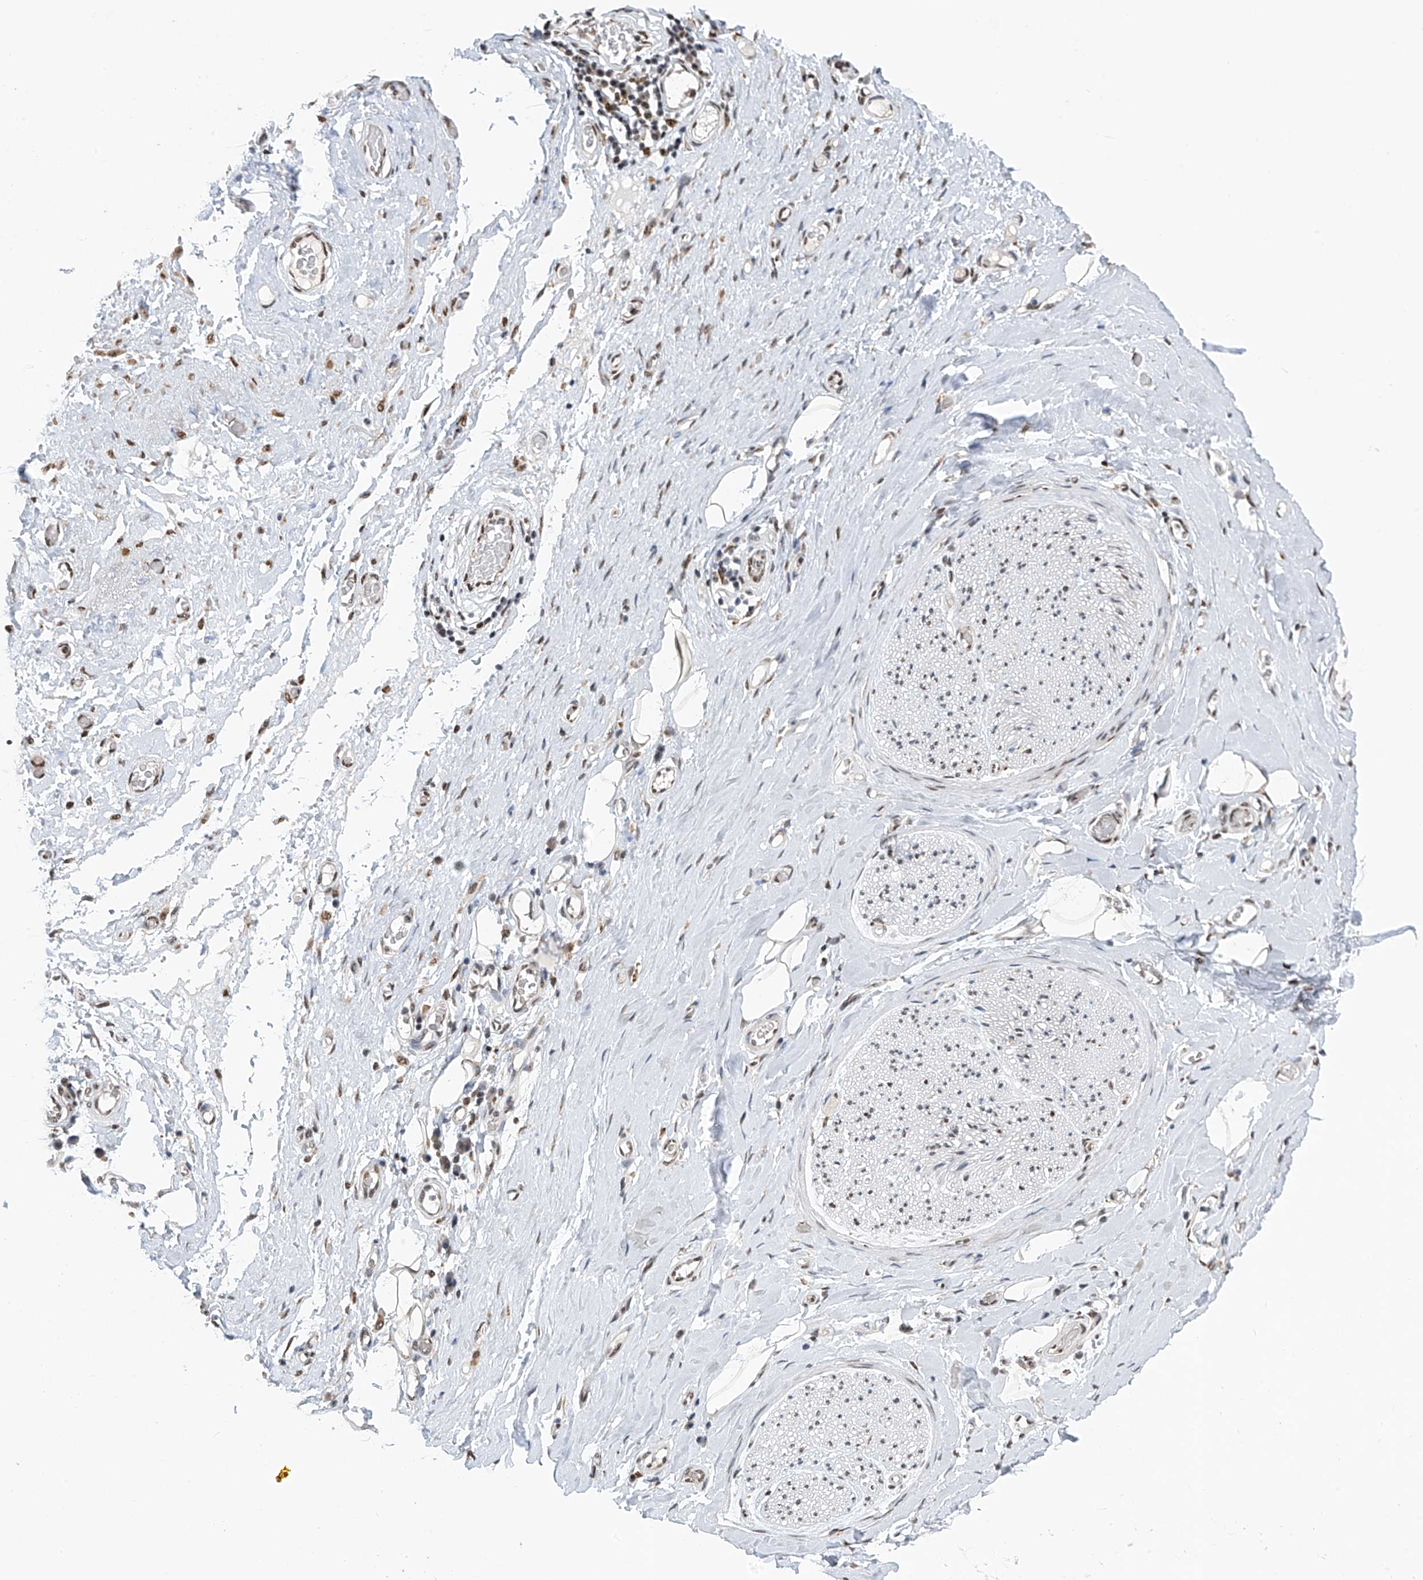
{"staining": {"intensity": "moderate", "quantity": "25%-75%", "location": "nuclear"}, "tissue": "adipose tissue", "cell_type": "Adipocytes", "image_type": "normal", "snomed": [{"axis": "morphology", "description": "Normal tissue, NOS"}, {"axis": "morphology", "description": "Adenocarcinoma, NOS"}, {"axis": "topography", "description": "Esophagus"}, {"axis": "topography", "description": "Stomach, upper"}, {"axis": "topography", "description": "Peripheral nerve tissue"}], "caption": "Moderate nuclear expression for a protein is seen in approximately 25%-75% of adipocytes of unremarkable adipose tissue using IHC.", "gene": "APLF", "patient": {"sex": "male", "age": 62}}